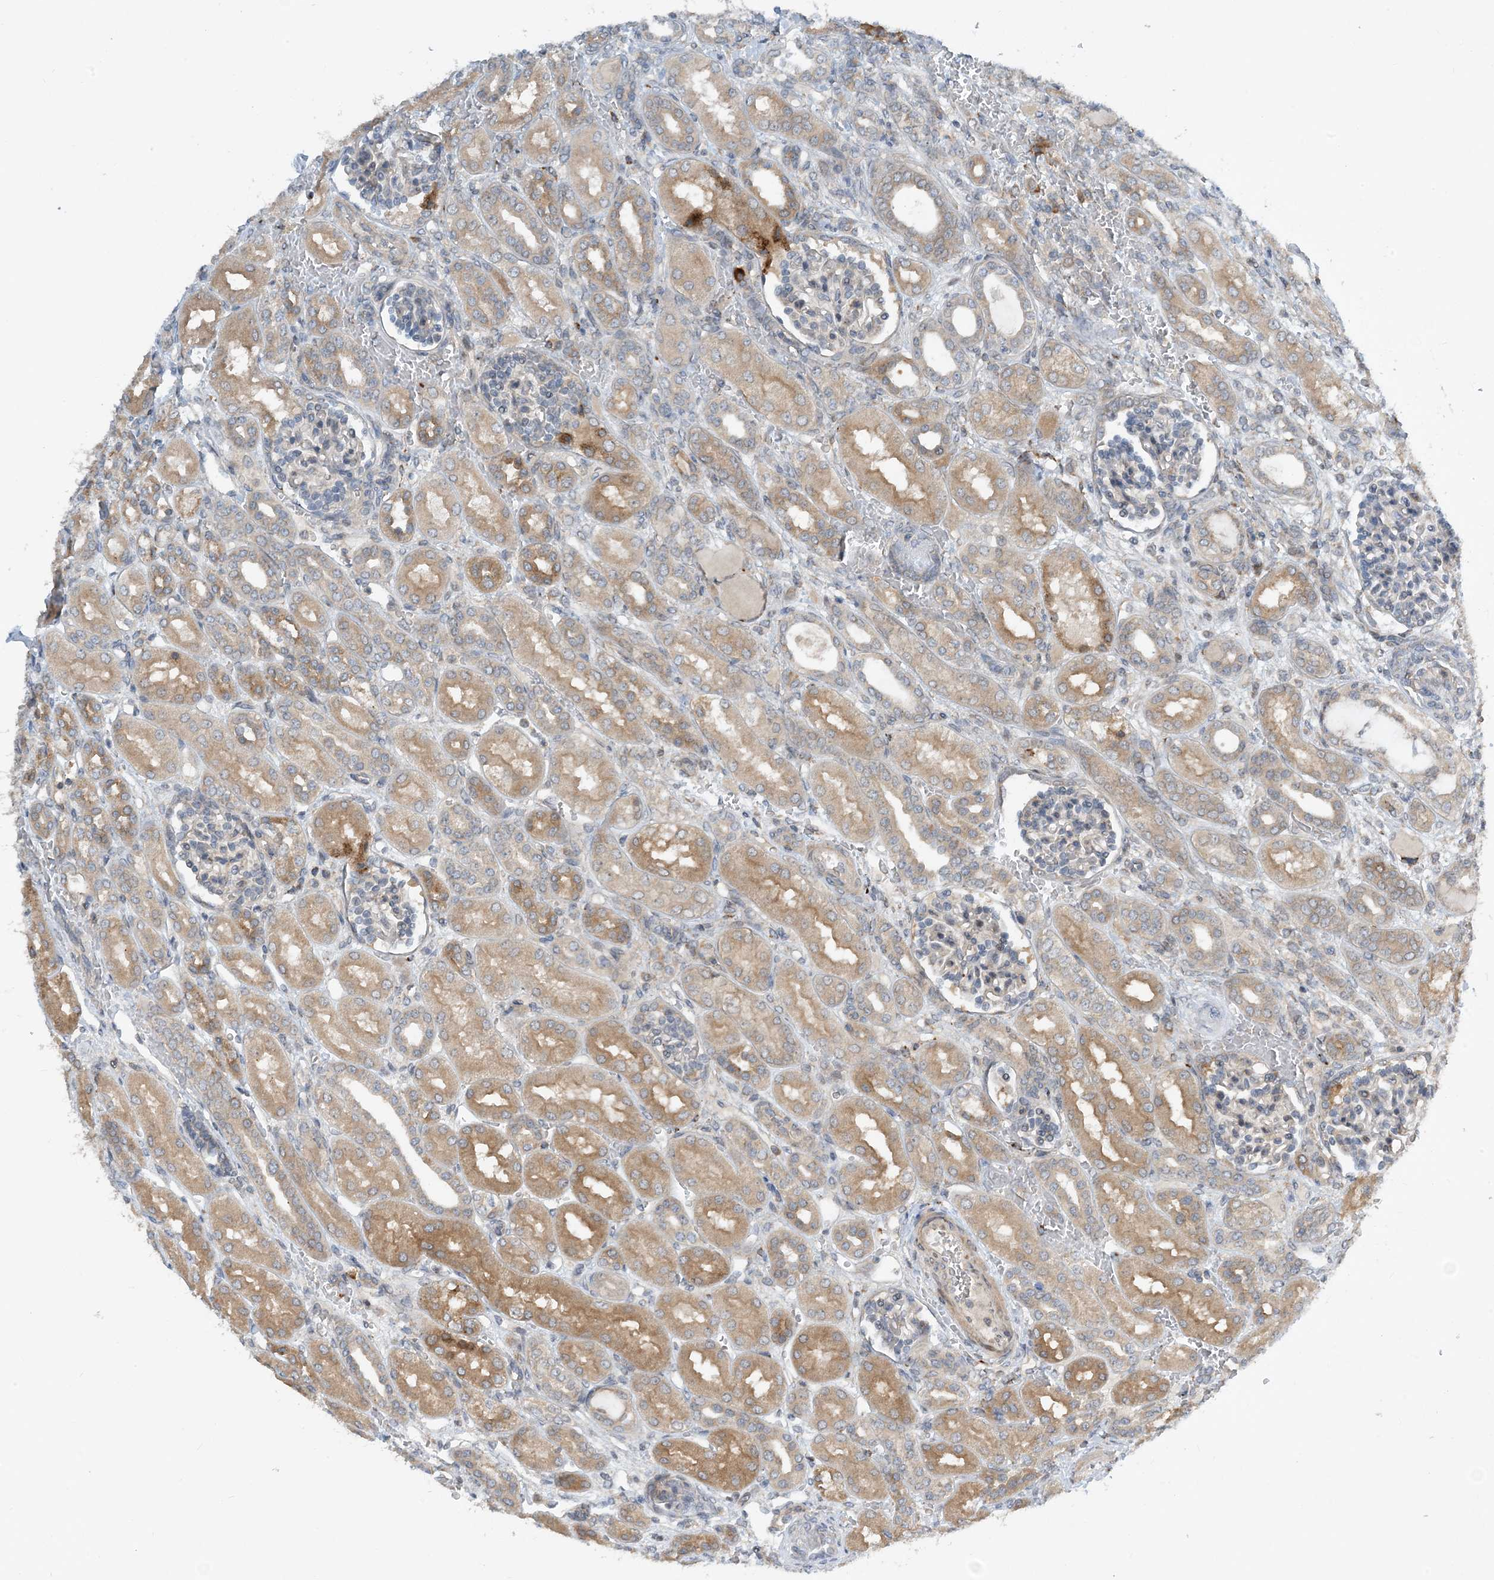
{"staining": {"intensity": "negative", "quantity": "none", "location": "none"}, "tissue": "kidney", "cell_type": "Cells in glomeruli", "image_type": "normal", "snomed": [{"axis": "morphology", "description": "Normal tissue, NOS"}, {"axis": "morphology", "description": "Neoplasm, malignant, NOS"}, {"axis": "topography", "description": "Kidney"}], "caption": "DAB immunohistochemical staining of benign human kidney shows no significant staining in cells in glomeruli.", "gene": "PHOSPHO2", "patient": {"sex": "female", "age": 1}}